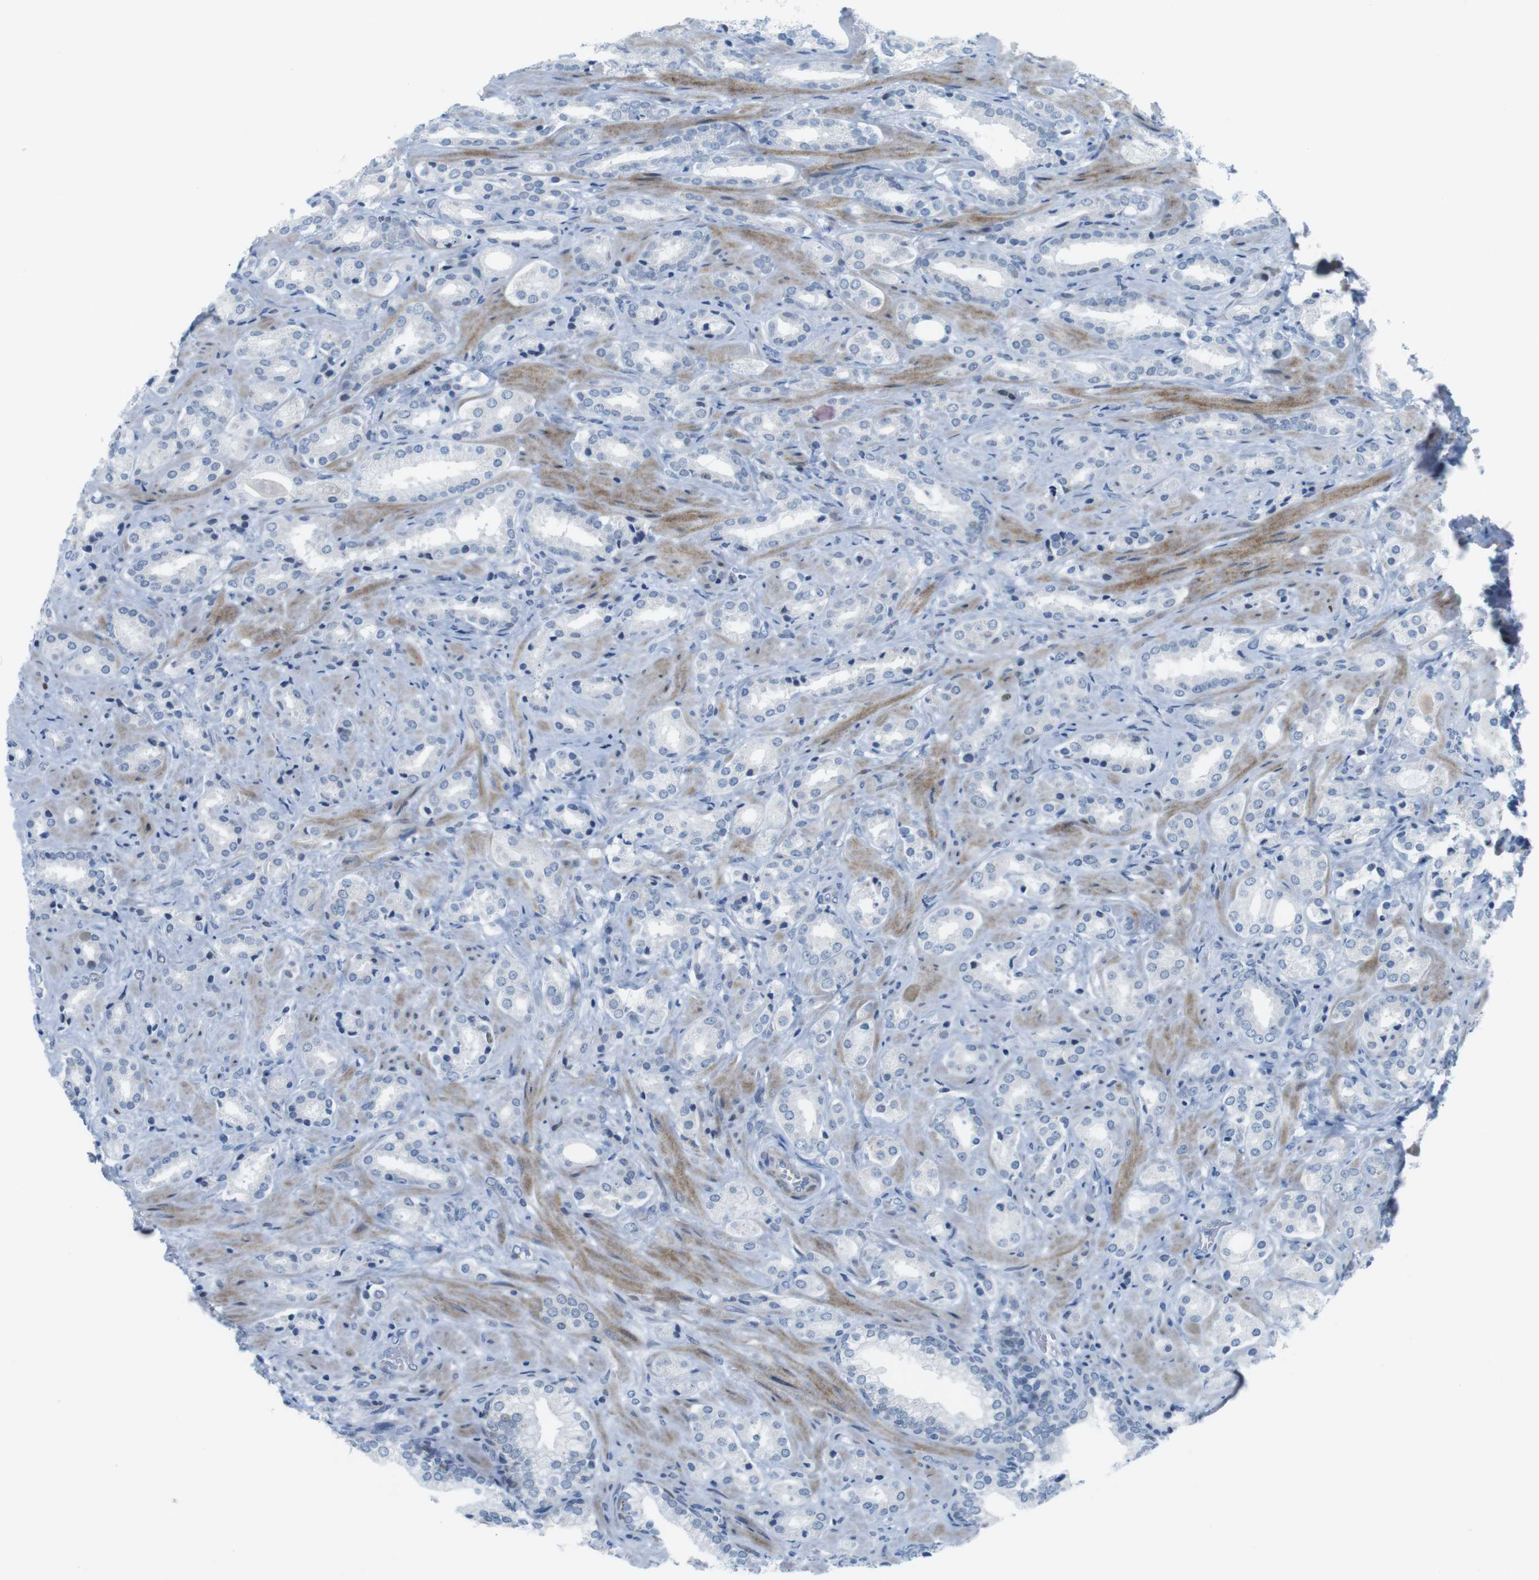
{"staining": {"intensity": "negative", "quantity": "none", "location": "none"}, "tissue": "prostate cancer", "cell_type": "Tumor cells", "image_type": "cancer", "snomed": [{"axis": "morphology", "description": "Adenocarcinoma, High grade"}, {"axis": "topography", "description": "Prostate"}], "caption": "Immunohistochemical staining of prostate cancer reveals no significant positivity in tumor cells. (Brightfield microscopy of DAB immunohistochemistry at high magnification).", "gene": "CHAF1A", "patient": {"sex": "male", "age": 64}}